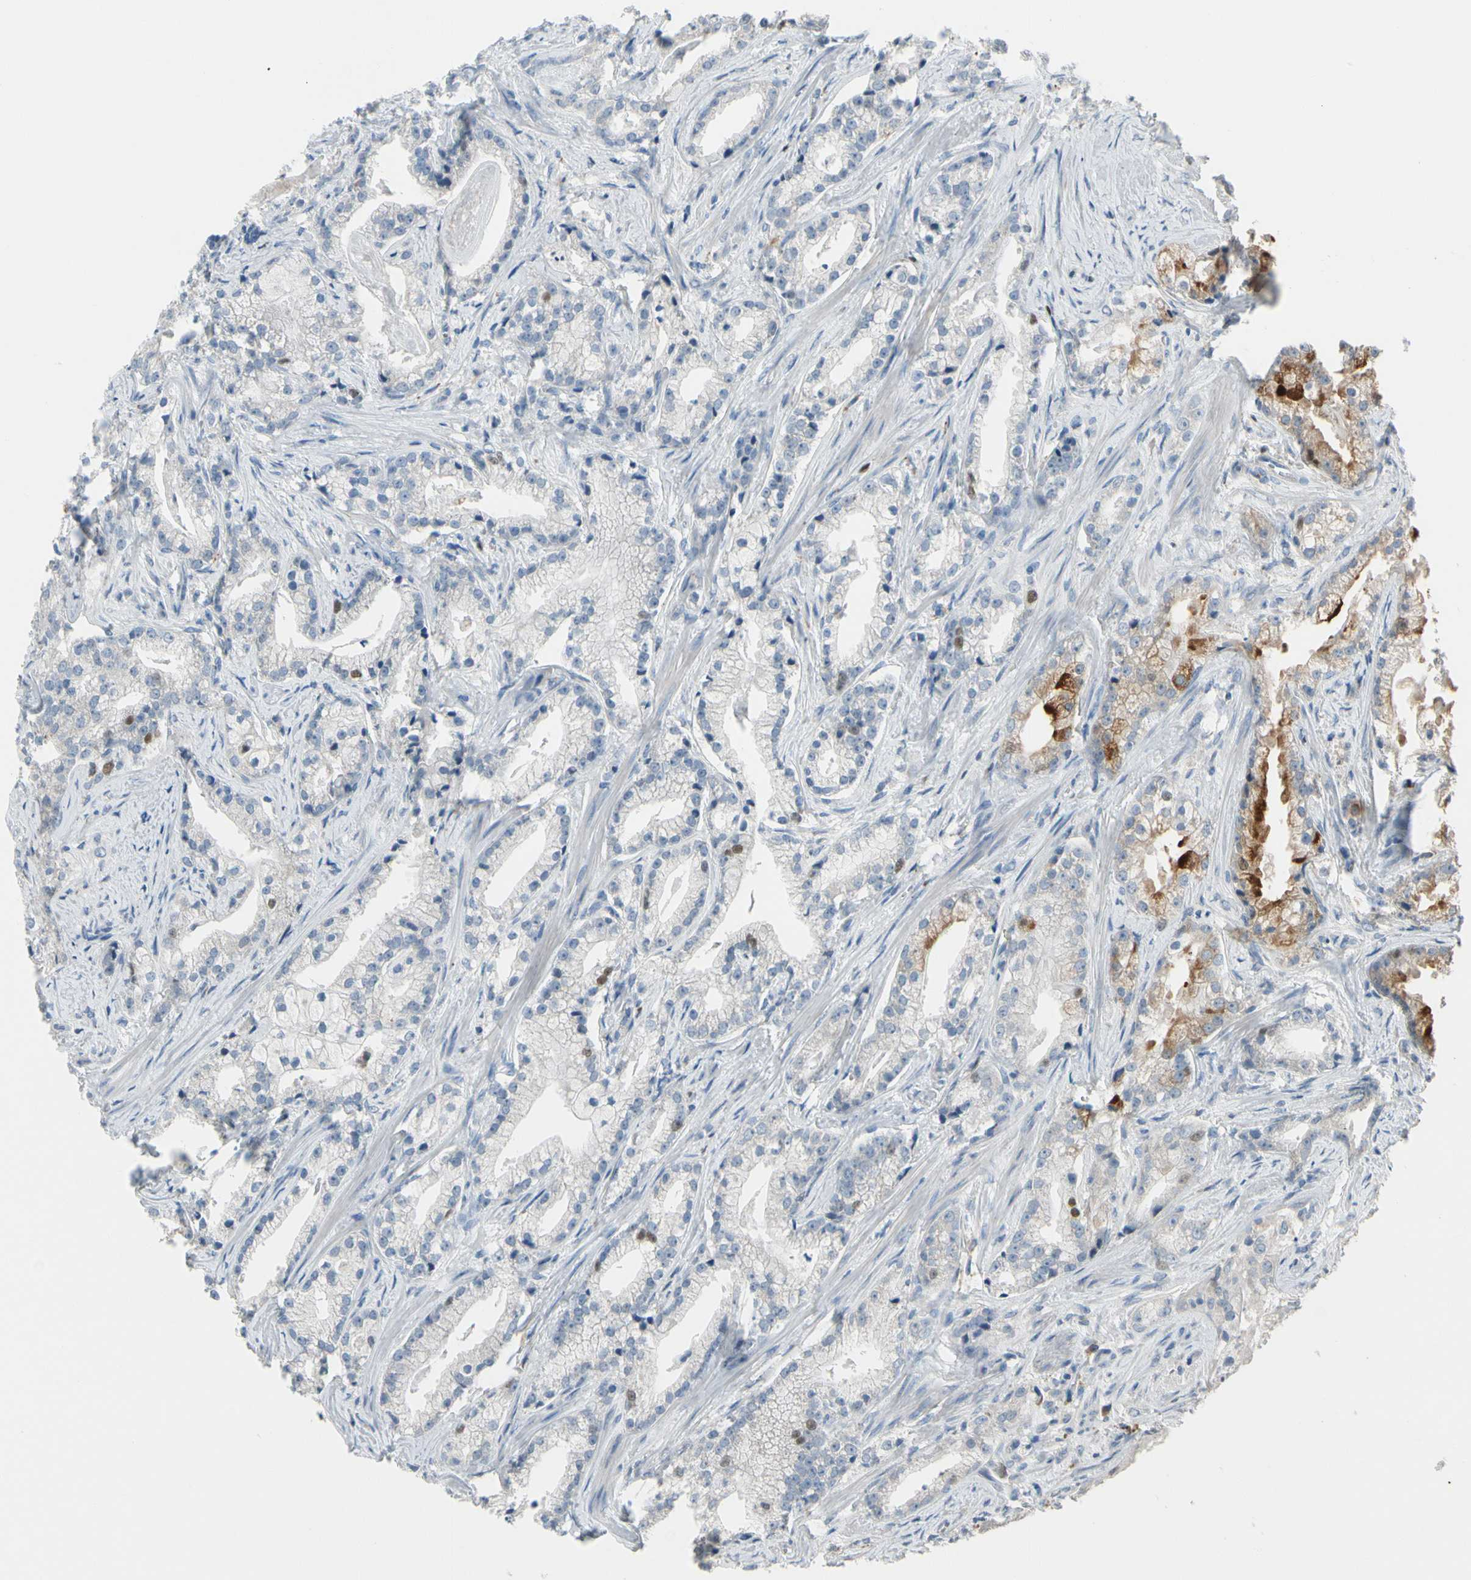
{"staining": {"intensity": "strong", "quantity": "<25%", "location": "cytoplasmic/membranous"}, "tissue": "prostate cancer", "cell_type": "Tumor cells", "image_type": "cancer", "snomed": [{"axis": "morphology", "description": "Adenocarcinoma, Low grade"}, {"axis": "topography", "description": "Prostate"}], "caption": "Protein analysis of prostate cancer tissue demonstrates strong cytoplasmic/membranous positivity in about <25% of tumor cells. Using DAB (3,3'-diaminobenzidine) (brown) and hematoxylin (blue) stains, captured at high magnification using brightfield microscopy.", "gene": "ZKSCAN4", "patient": {"sex": "male", "age": 59}}